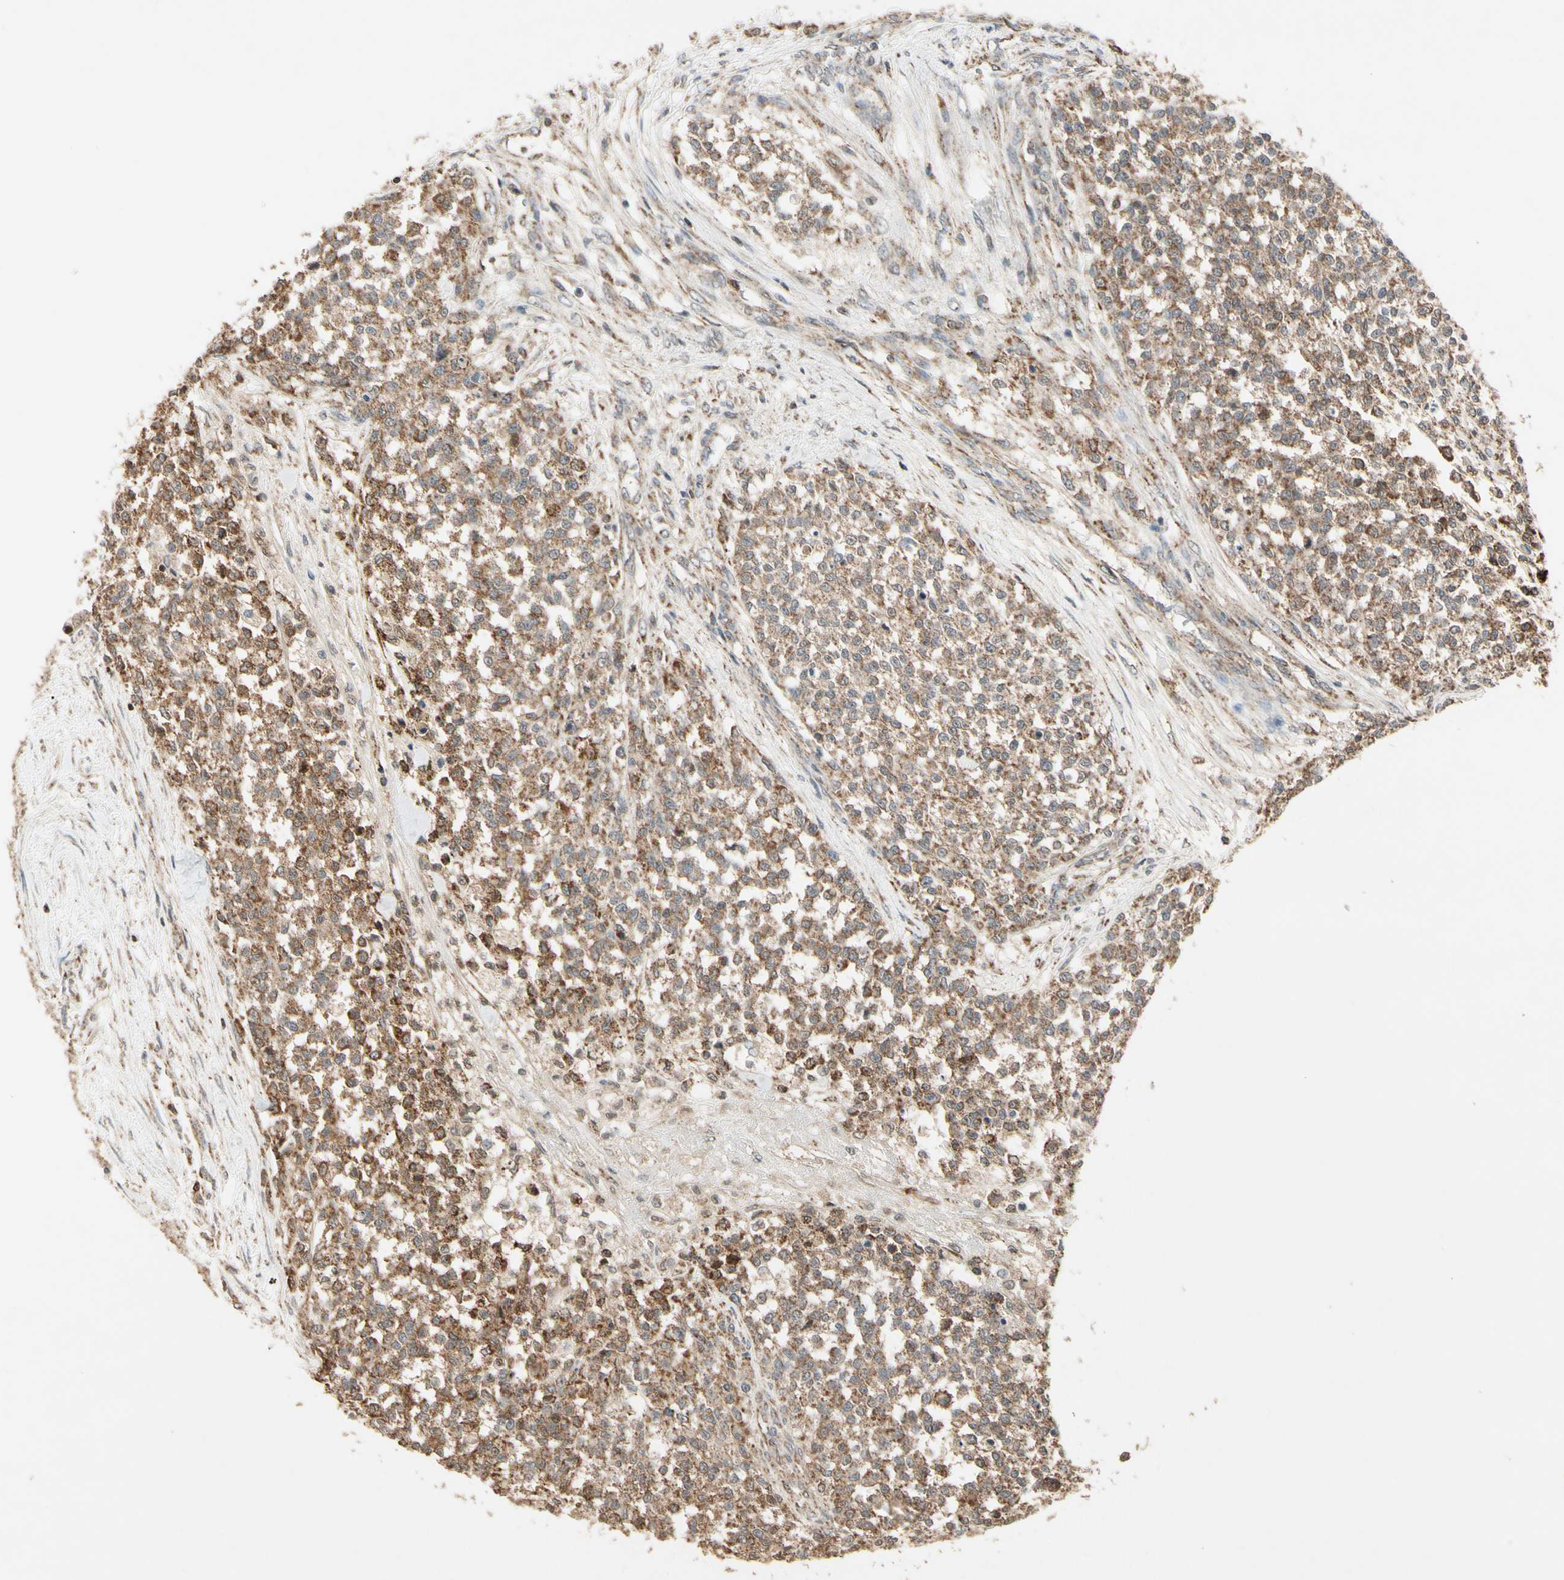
{"staining": {"intensity": "moderate", "quantity": ">75%", "location": "cytoplasmic/membranous"}, "tissue": "testis cancer", "cell_type": "Tumor cells", "image_type": "cancer", "snomed": [{"axis": "morphology", "description": "Seminoma, NOS"}, {"axis": "topography", "description": "Testis"}], "caption": "Moderate cytoplasmic/membranous expression for a protein is seen in about >75% of tumor cells of seminoma (testis) using immunohistochemistry.", "gene": "PRDX5", "patient": {"sex": "male", "age": 59}}